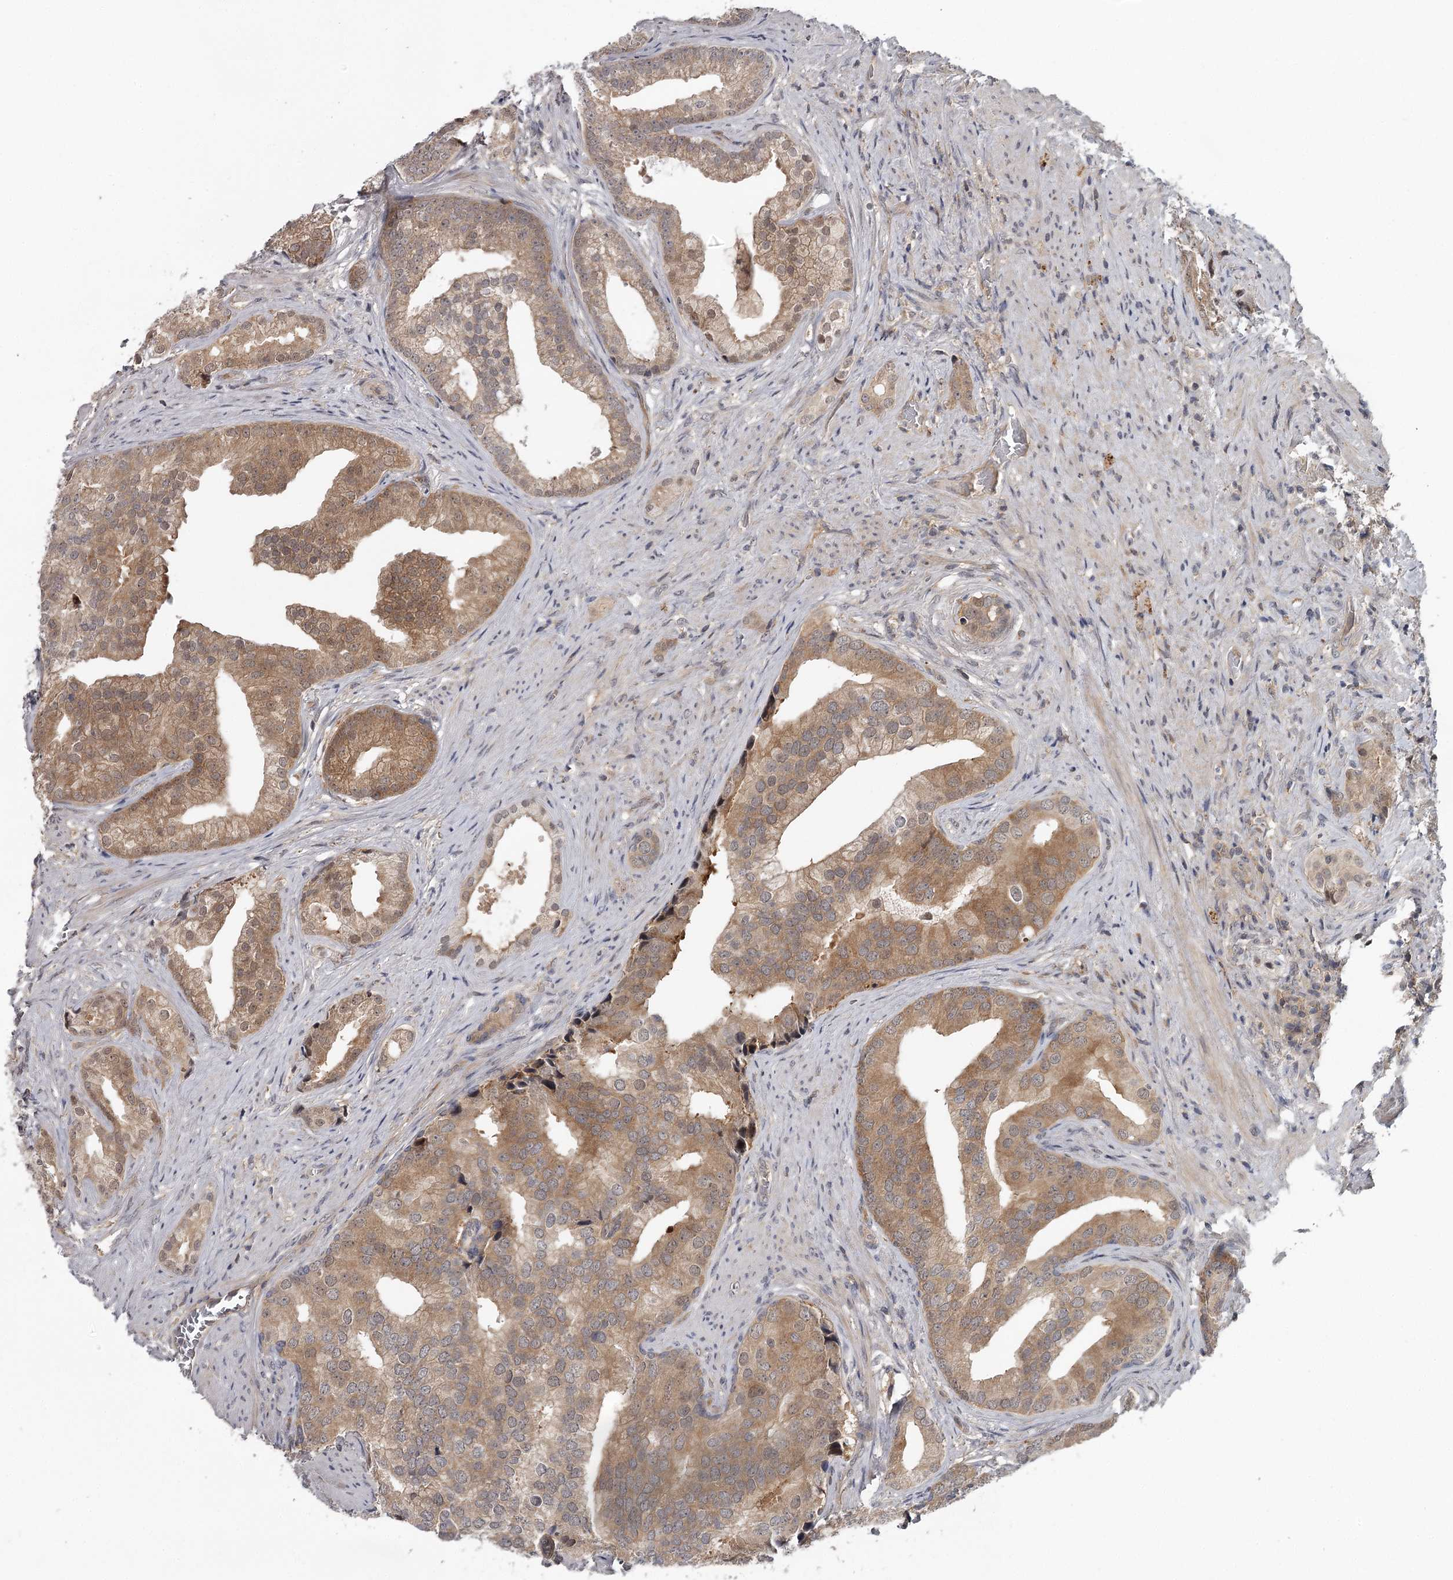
{"staining": {"intensity": "moderate", "quantity": ">75%", "location": "cytoplasmic/membranous"}, "tissue": "prostate cancer", "cell_type": "Tumor cells", "image_type": "cancer", "snomed": [{"axis": "morphology", "description": "Adenocarcinoma, Low grade"}, {"axis": "topography", "description": "Prostate"}], "caption": "Immunohistochemistry (IHC) micrograph of neoplastic tissue: human adenocarcinoma (low-grade) (prostate) stained using IHC displays medium levels of moderate protein expression localized specifically in the cytoplasmic/membranous of tumor cells, appearing as a cytoplasmic/membranous brown color.", "gene": "GTSF1", "patient": {"sex": "male", "age": 71}}